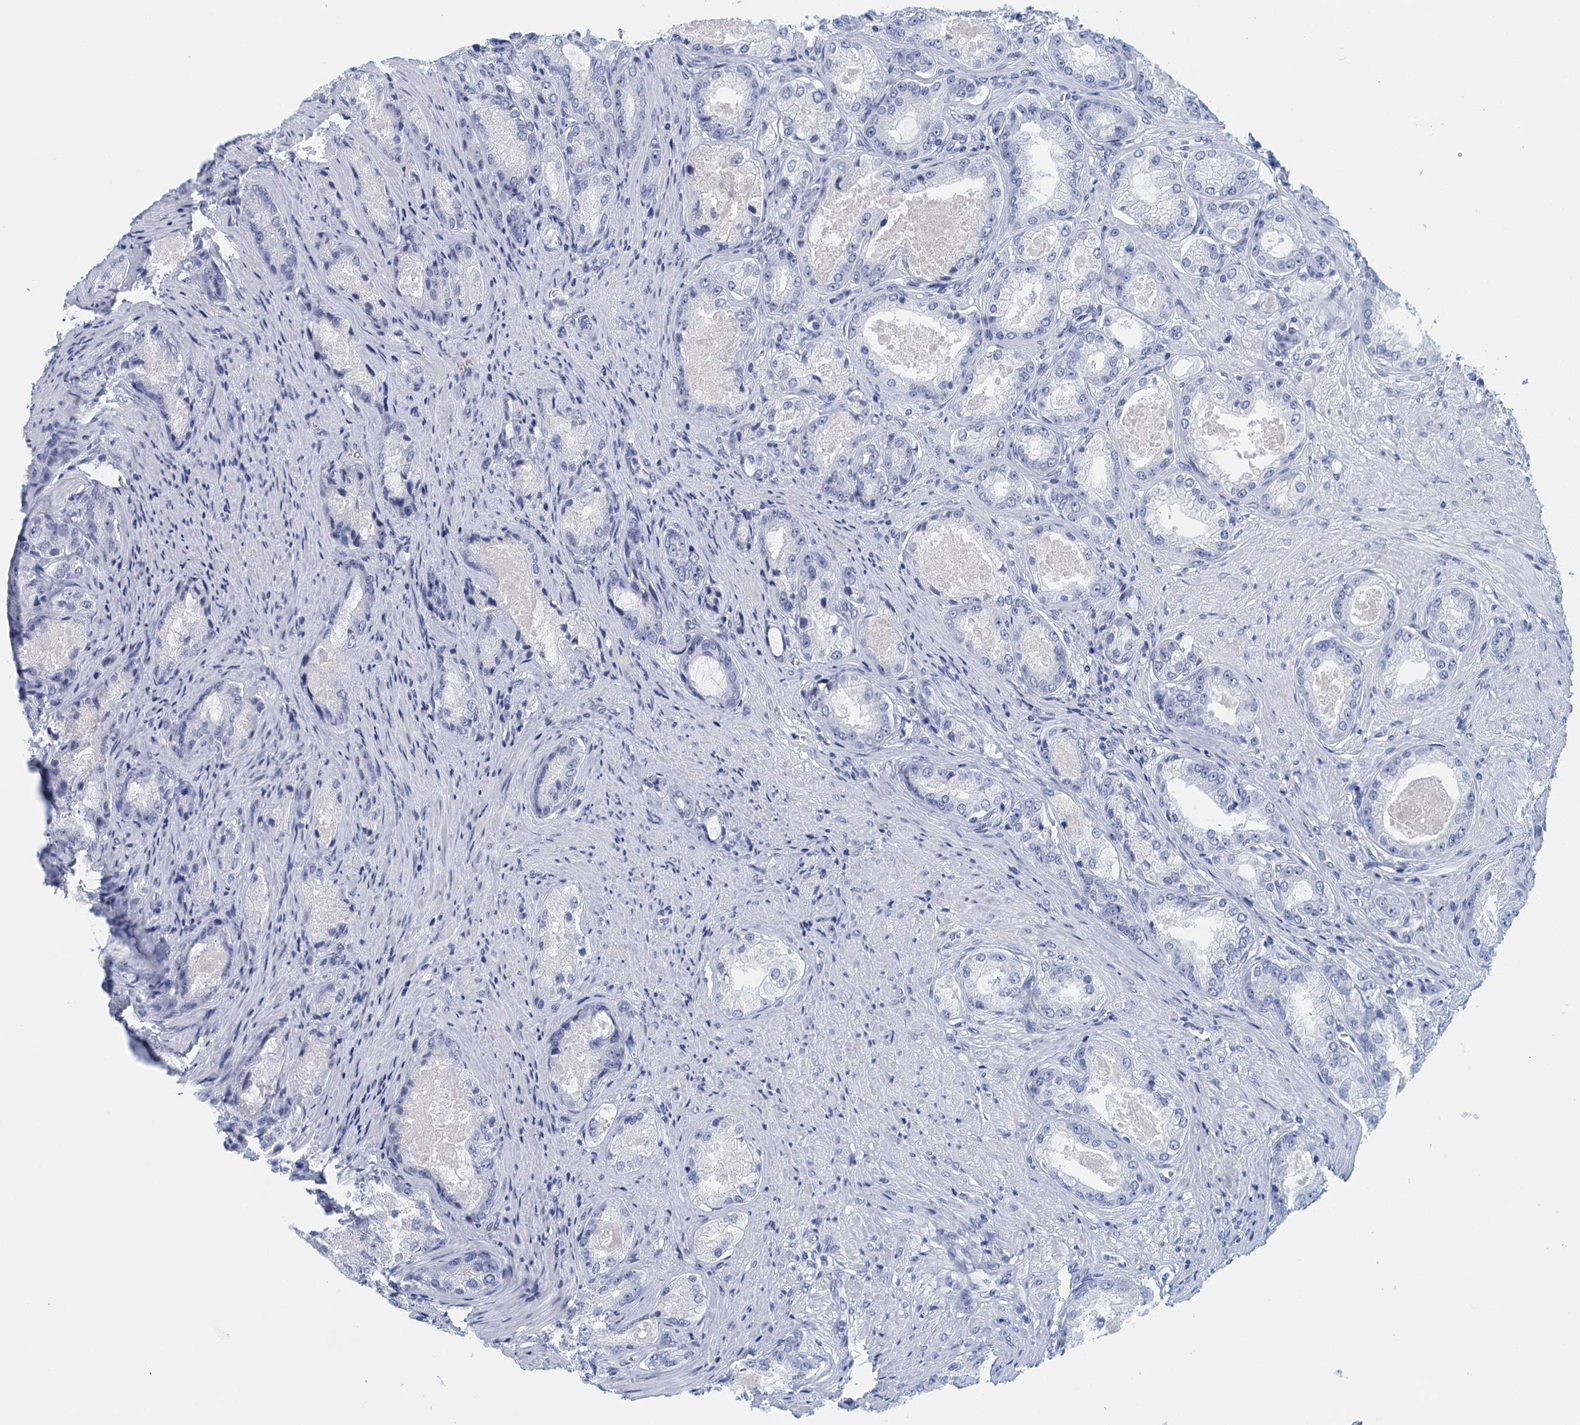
{"staining": {"intensity": "negative", "quantity": "none", "location": "none"}, "tissue": "prostate cancer", "cell_type": "Tumor cells", "image_type": "cancer", "snomed": [{"axis": "morphology", "description": "Adenocarcinoma, Low grade"}, {"axis": "topography", "description": "Prostate"}], "caption": "Adenocarcinoma (low-grade) (prostate) stained for a protein using immunohistochemistry (IHC) demonstrates no staining tumor cells.", "gene": "CYP51A1", "patient": {"sex": "male", "age": 68}}